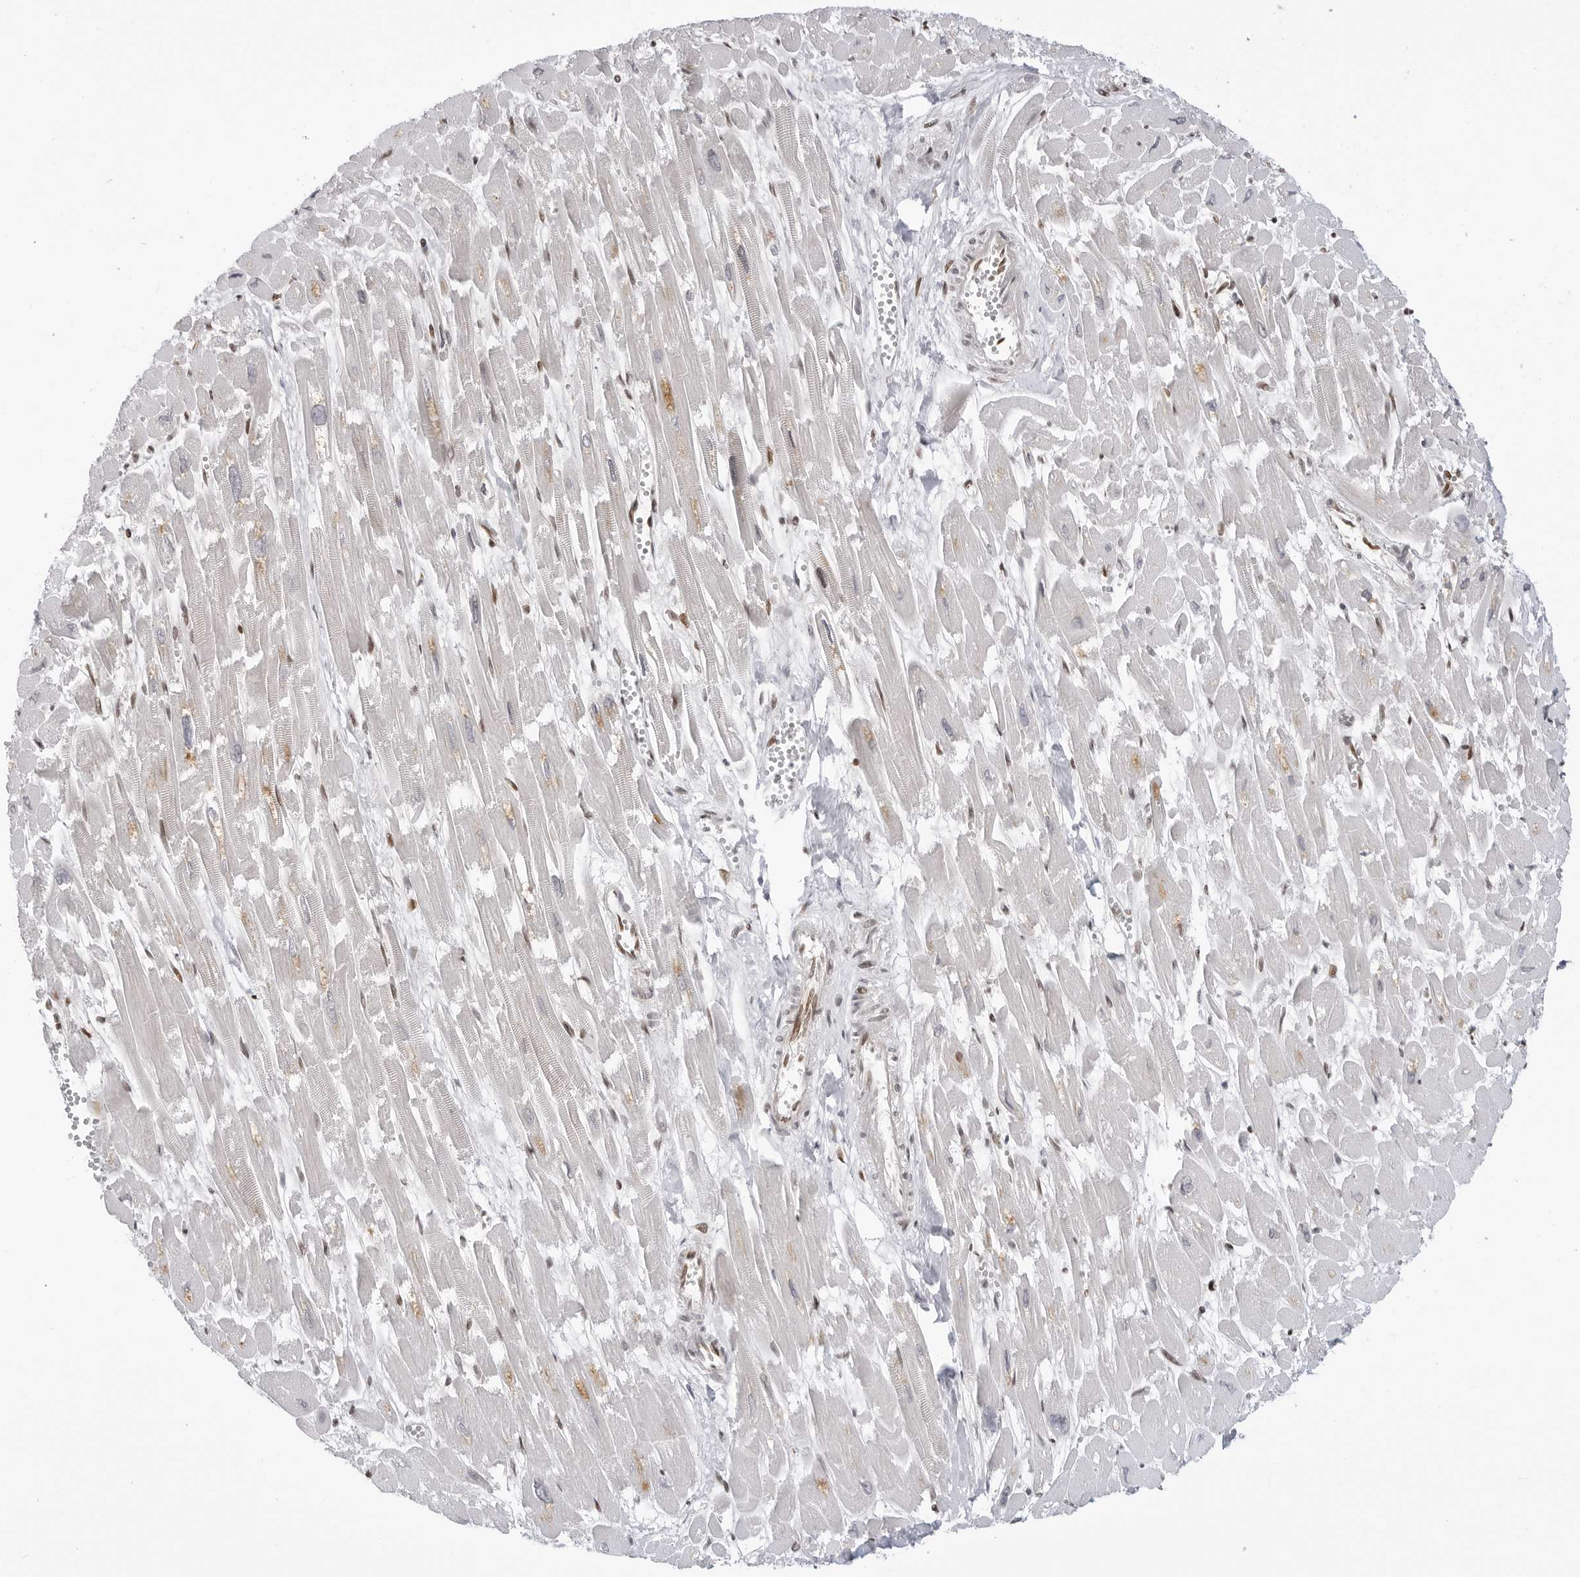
{"staining": {"intensity": "weak", "quantity": "25%-75%", "location": "nuclear"}, "tissue": "heart muscle", "cell_type": "Cardiomyocytes", "image_type": "normal", "snomed": [{"axis": "morphology", "description": "Normal tissue, NOS"}, {"axis": "topography", "description": "Heart"}], "caption": "Human heart muscle stained with a brown dye shows weak nuclear positive staining in approximately 25%-75% of cardiomyocytes.", "gene": "C8orf33", "patient": {"sex": "male", "age": 54}}